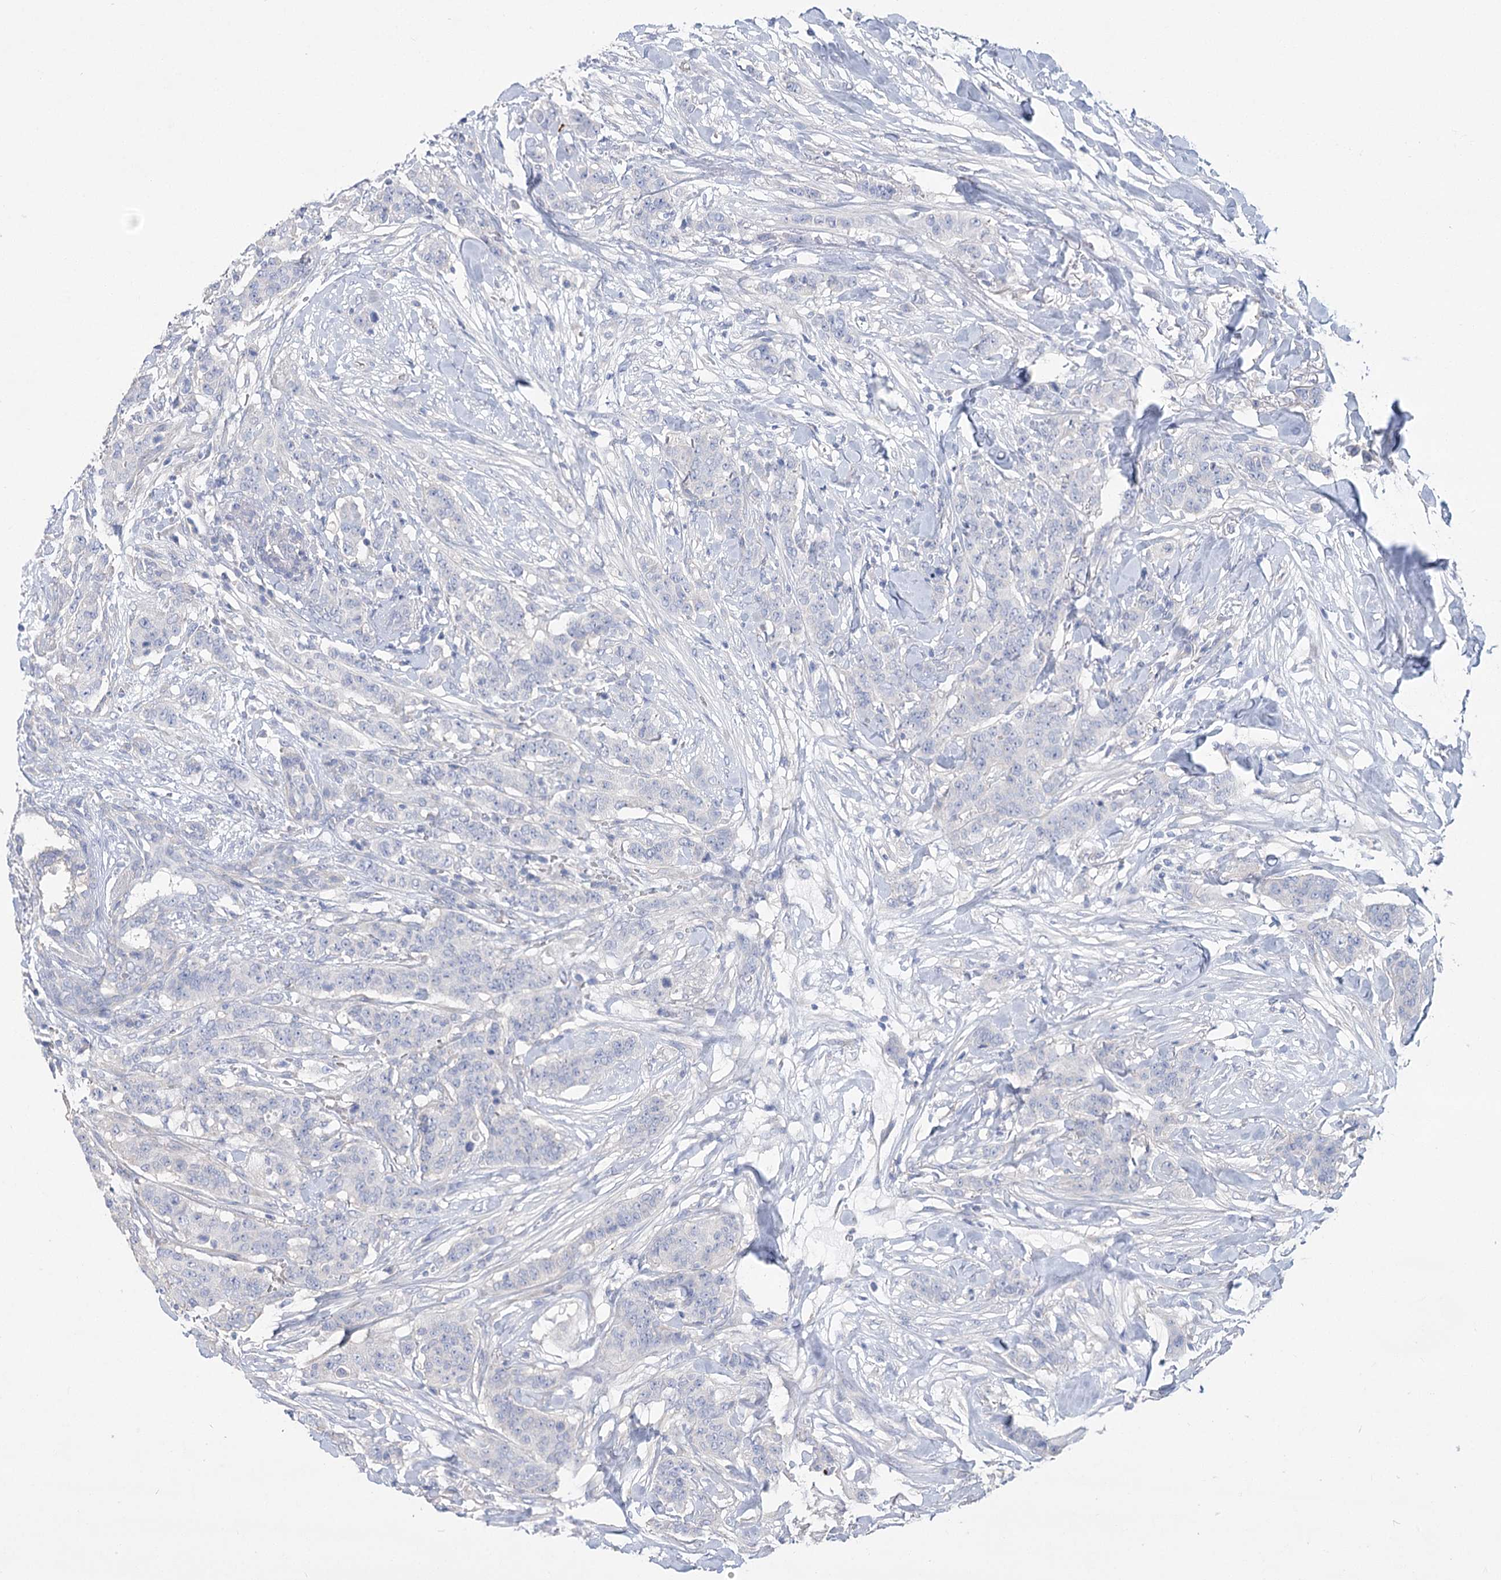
{"staining": {"intensity": "negative", "quantity": "none", "location": "none"}, "tissue": "breast cancer", "cell_type": "Tumor cells", "image_type": "cancer", "snomed": [{"axis": "morphology", "description": "Duct carcinoma"}, {"axis": "topography", "description": "Breast"}], "caption": "The IHC photomicrograph has no significant staining in tumor cells of breast cancer (intraductal carcinoma) tissue.", "gene": "SLC9A3", "patient": {"sex": "female", "age": 40}}